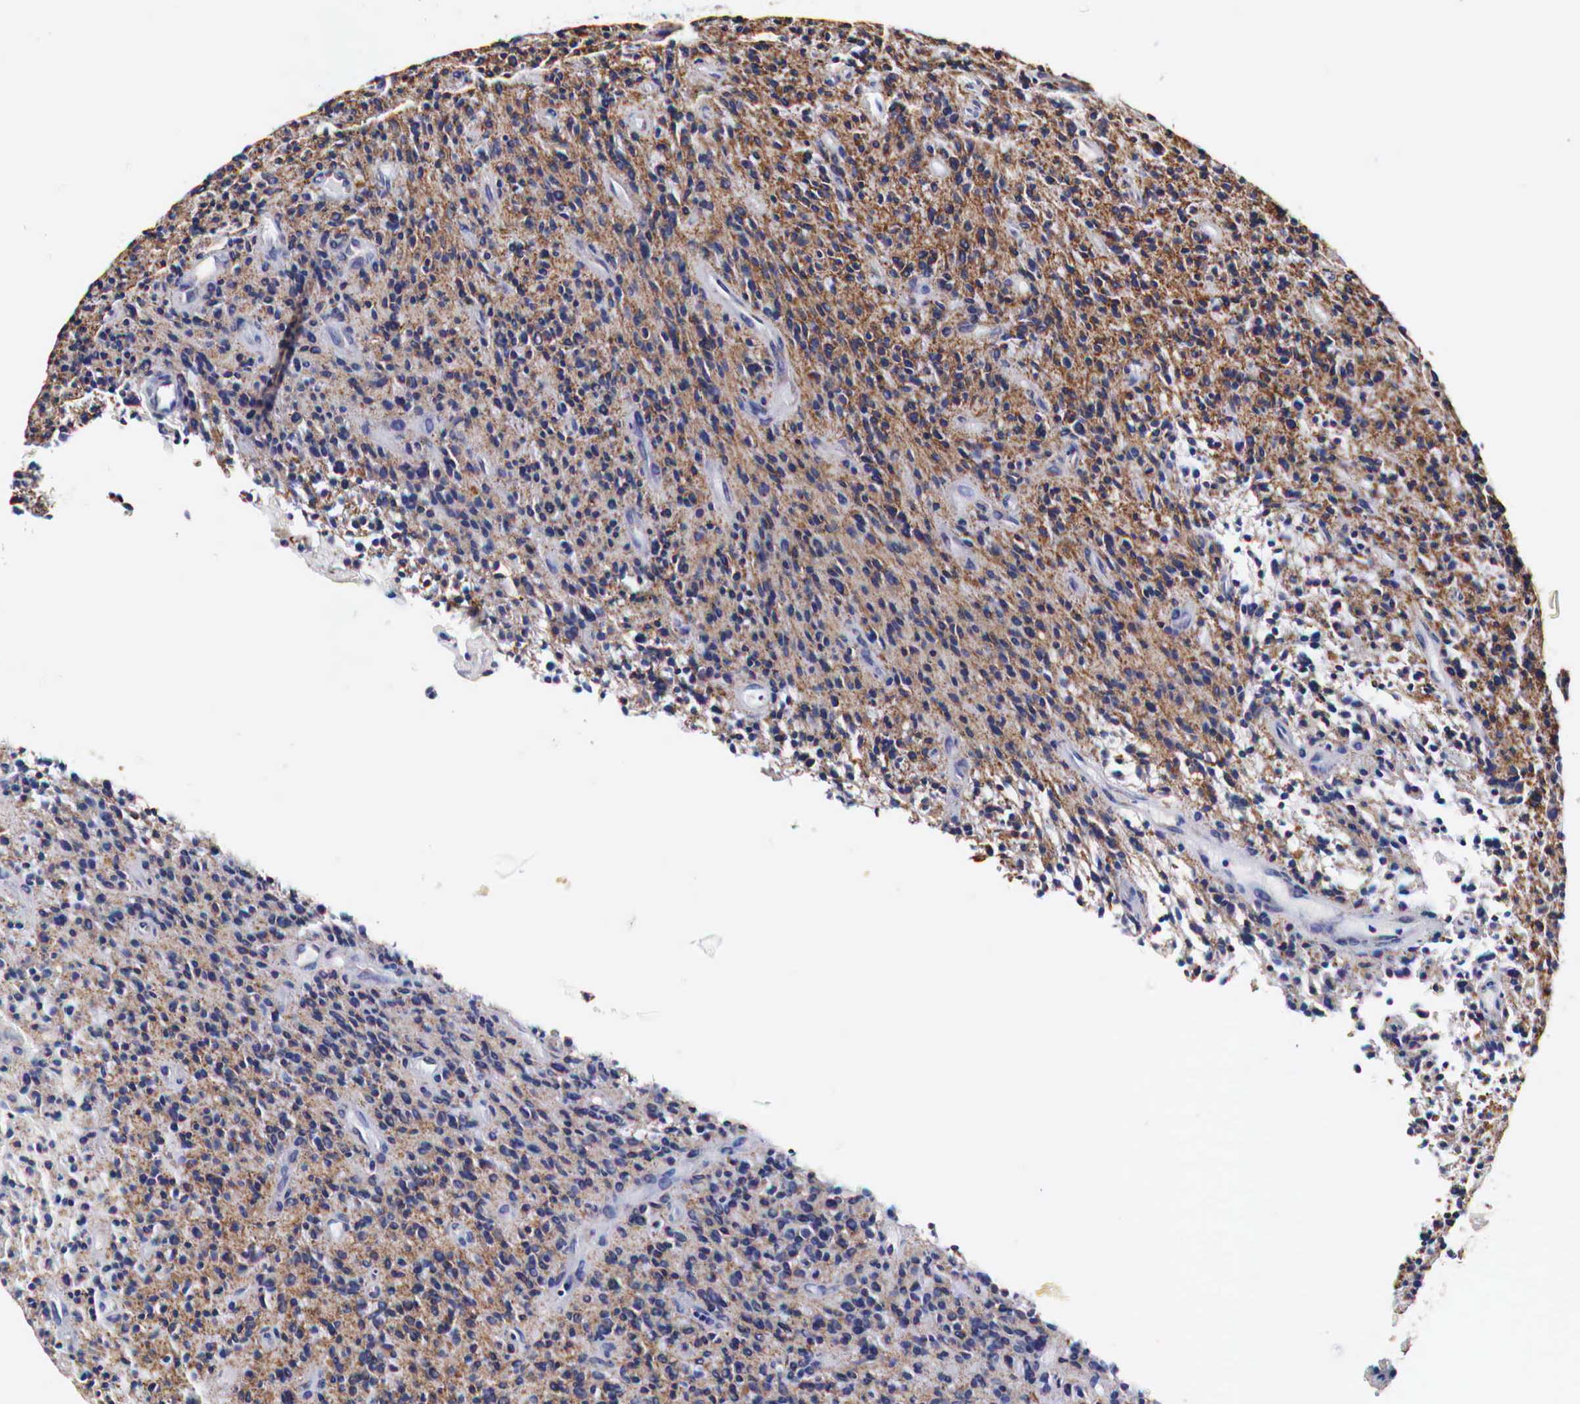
{"staining": {"intensity": "moderate", "quantity": ">75%", "location": "cytoplasmic/membranous"}, "tissue": "glioma", "cell_type": "Tumor cells", "image_type": "cancer", "snomed": [{"axis": "morphology", "description": "Glioma, malignant, High grade"}, {"axis": "topography", "description": "Brain"}], "caption": "Immunohistochemical staining of malignant glioma (high-grade) shows medium levels of moderate cytoplasmic/membranous protein expression in about >75% of tumor cells.", "gene": "CKAP4", "patient": {"sex": "female", "age": 13}}